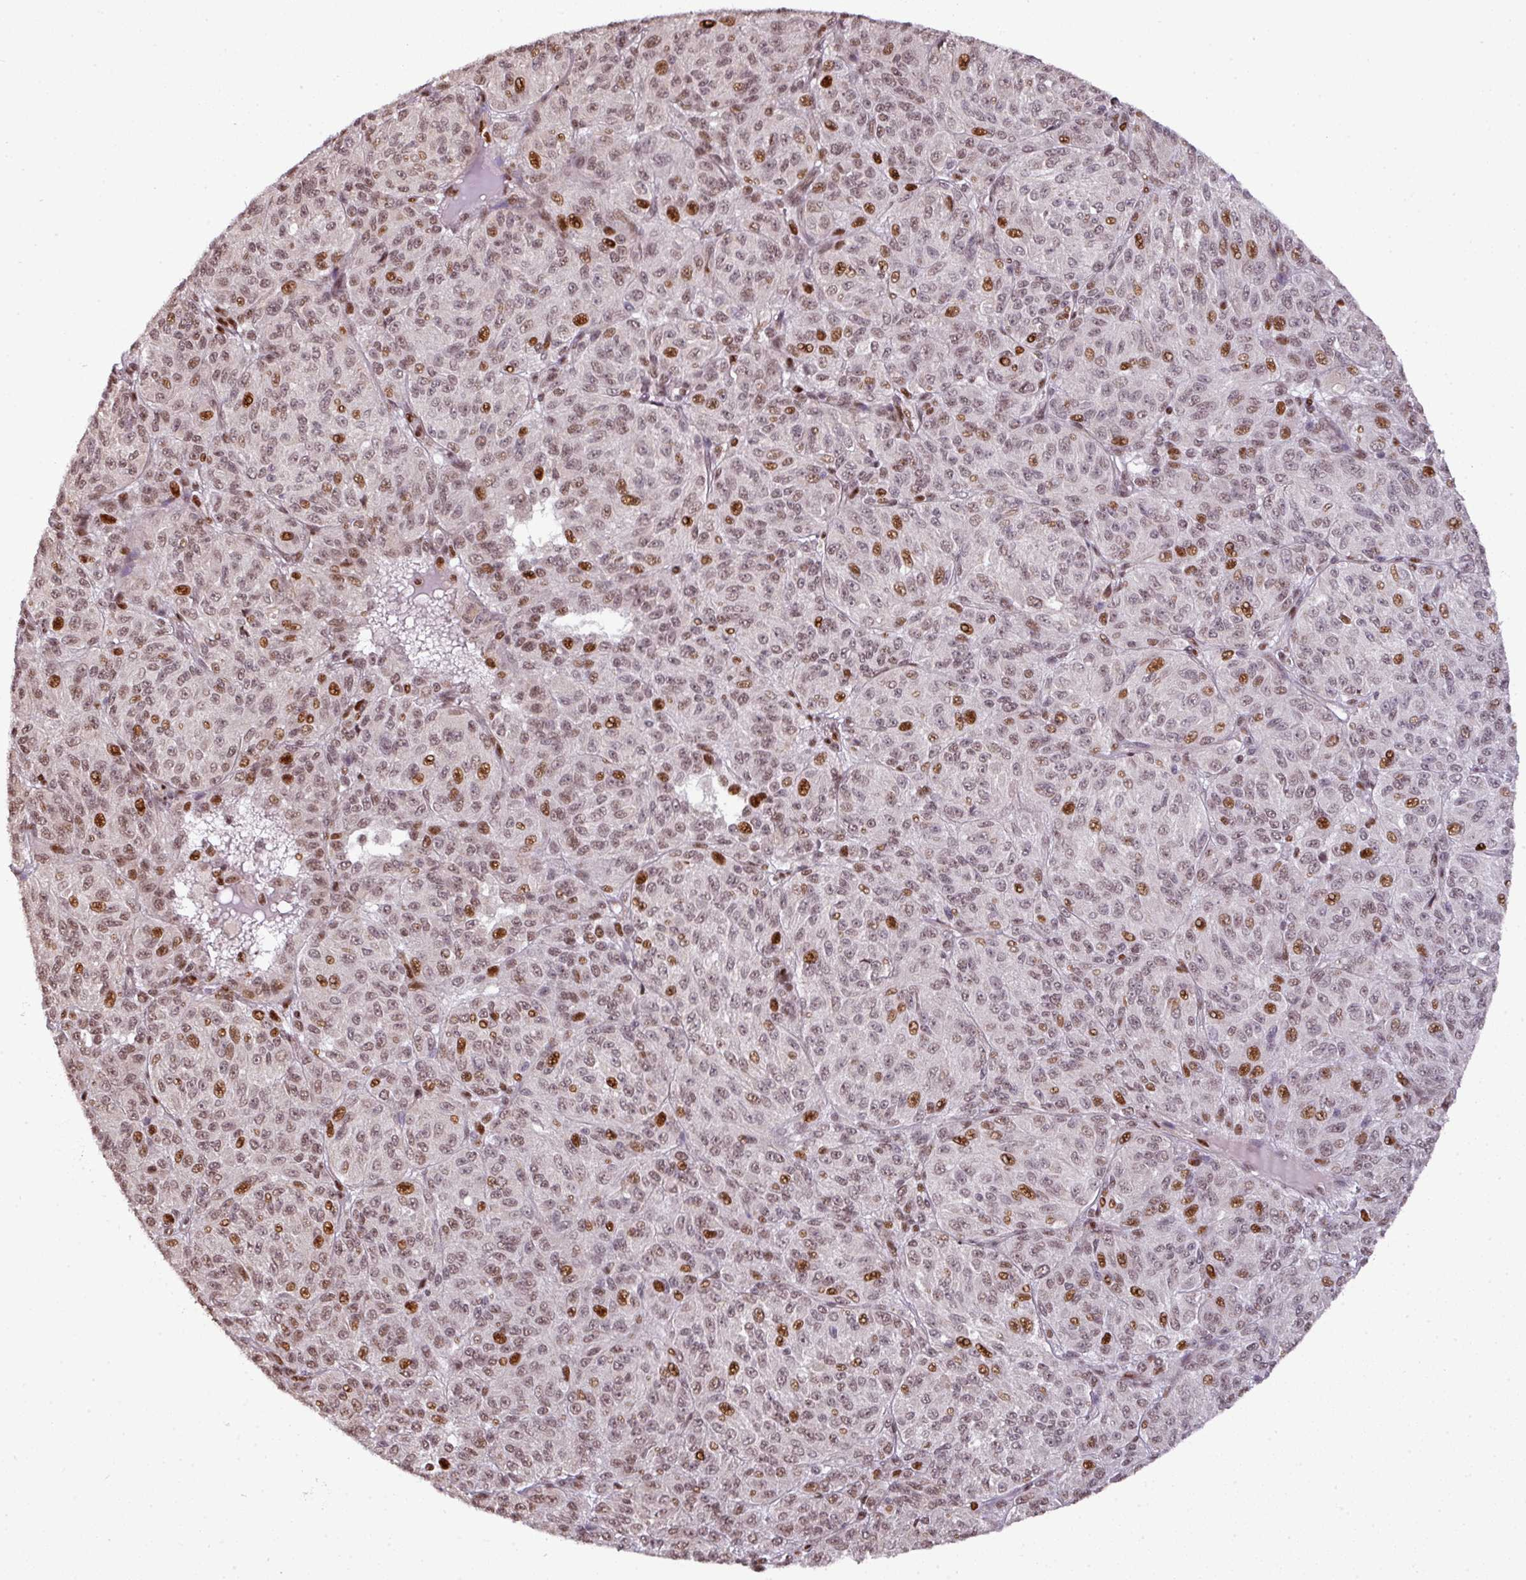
{"staining": {"intensity": "moderate", "quantity": ">75%", "location": "nuclear"}, "tissue": "melanoma", "cell_type": "Tumor cells", "image_type": "cancer", "snomed": [{"axis": "morphology", "description": "Malignant melanoma, Metastatic site"}, {"axis": "topography", "description": "Brain"}], "caption": "Immunohistochemical staining of melanoma exhibits medium levels of moderate nuclear staining in approximately >75% of tumor cells. The protein of interest is shown in brown color, while the nuclei are stained blue.", "gene": "MYSM1", "patient": {"sex": "female", "age": 56}}